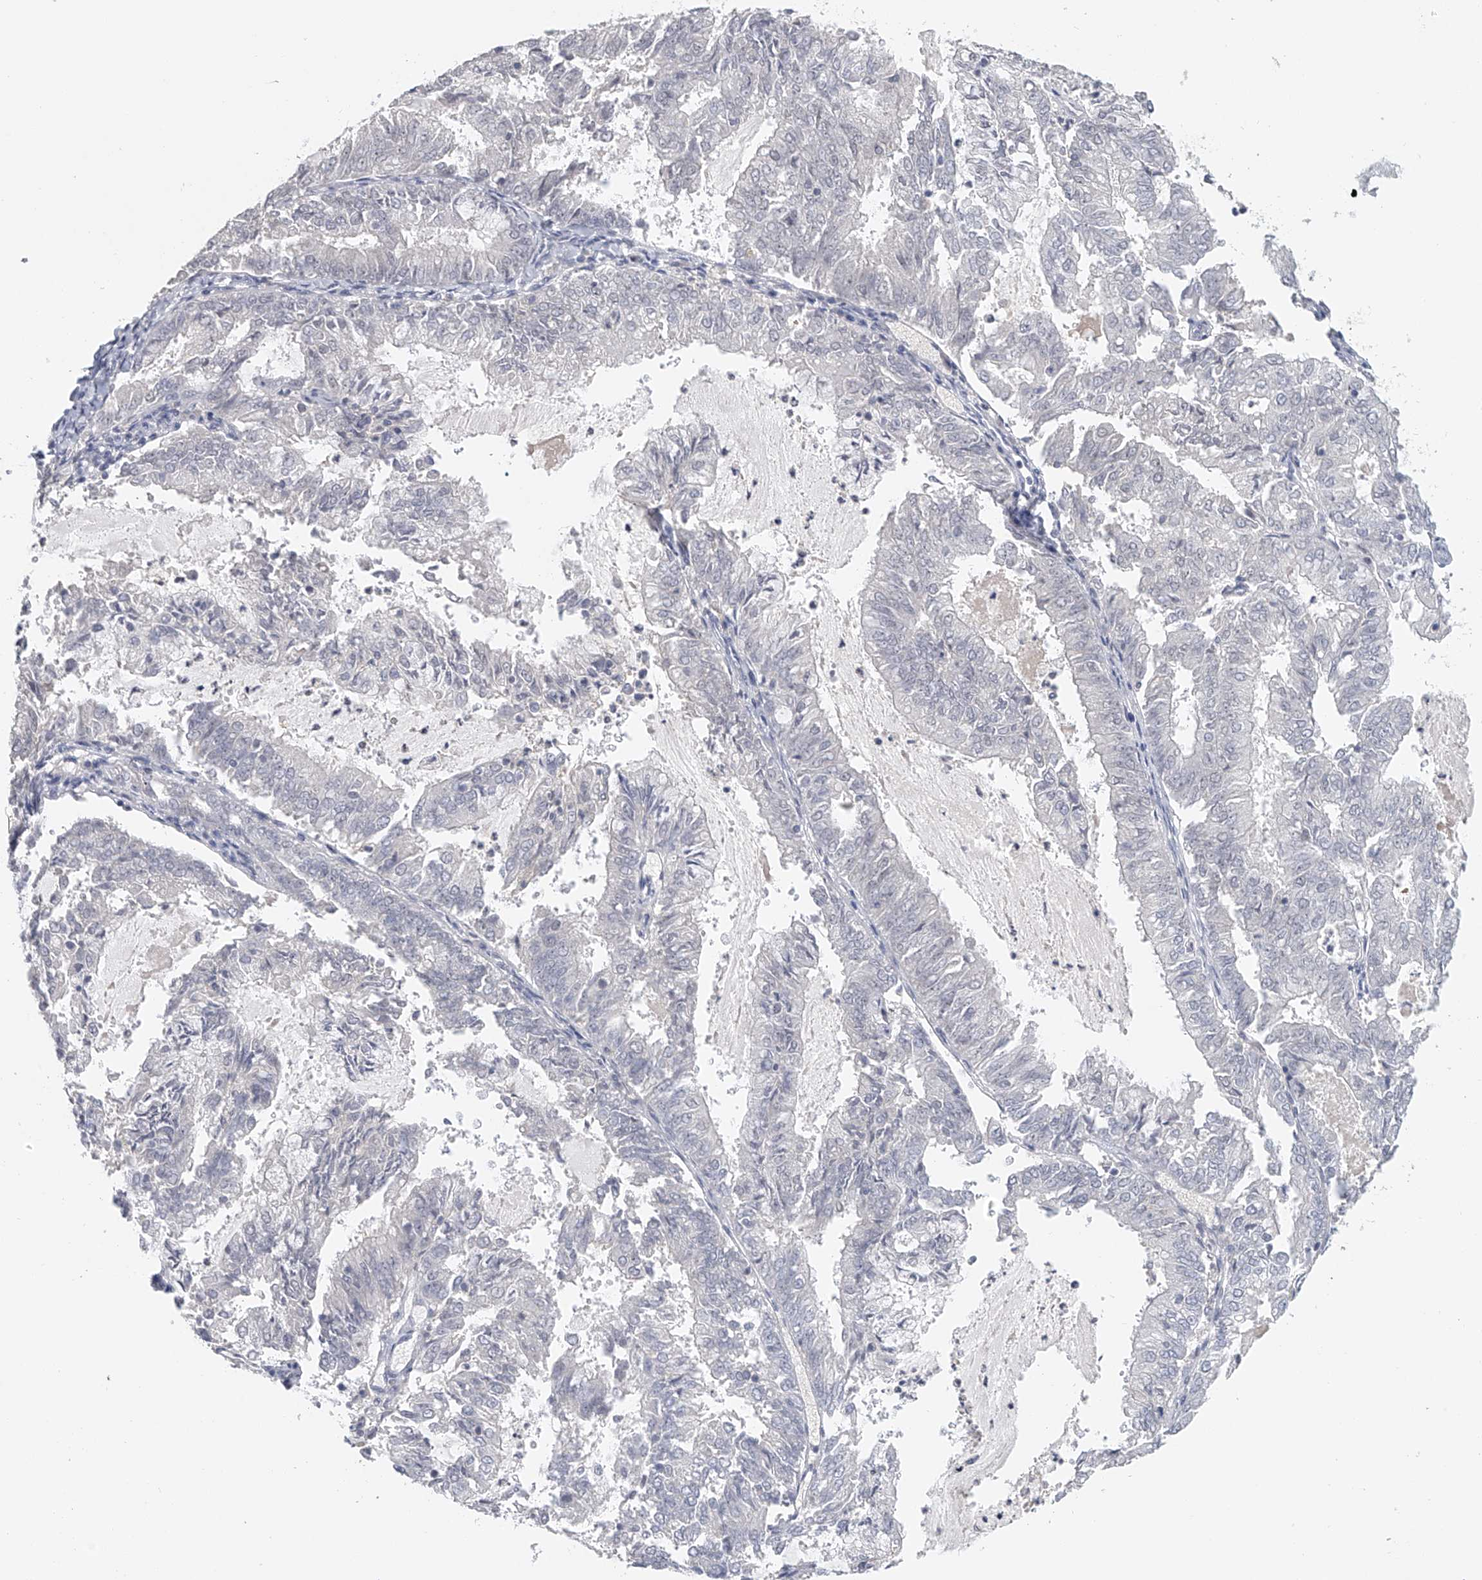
{"staining": {"intensity": "negative", "quantity": "none", "location": "none"}, "tissue": "endometrial cancer", "cell_type": "Tumor cells", "image_type": "cancer", "snomed": [{"axis": "morphology", "description": "Adenocarcinoma, NOS"}, {"axis": "topography", "description": "Endometrium"}], "caption": "The micrograph displays no staining of tumor cells in adenocarcinoma (endometrial).", "gene": "DDX43", "patient": {"sex": "female", "age": 57}}